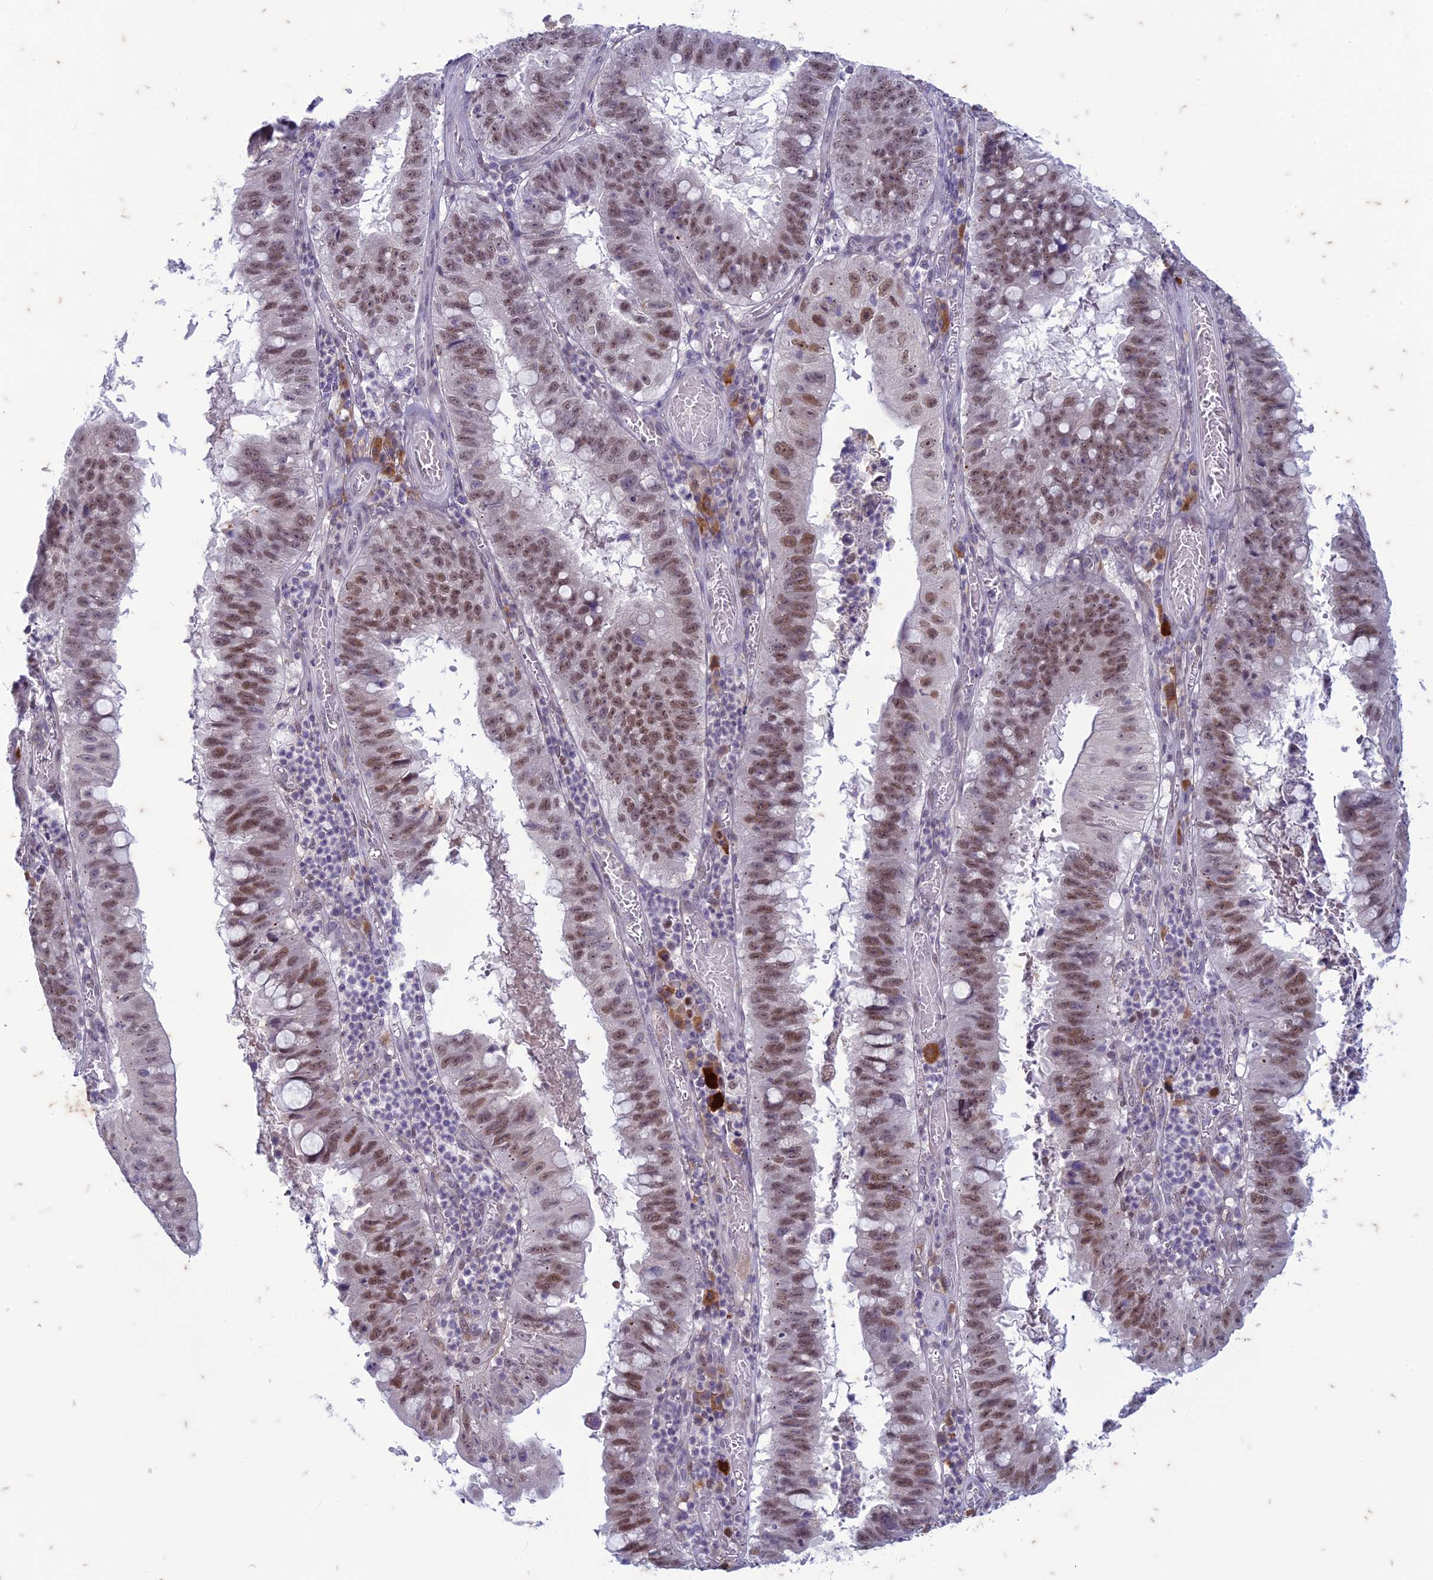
{"staining": {"intensity": "moderate", "quantity": ">75%", "location": "nuclear"}, "tissue": "stomach cancer", "cell_type": "Tumor cells", "image_type": "cancer", "snomed": [{"axis": "morphology", "description": "Adenocarcinoma, NOS"}, {"axis": "topography", "description": "Stomach"}], "caption": "Protein staining demonstrates moderate nuclear positivity in about >75% of tumor cells in adenocarcinoma (stomach).", "gene": "PABPN1L", "patient": {"sex": "male", "age": 59}}